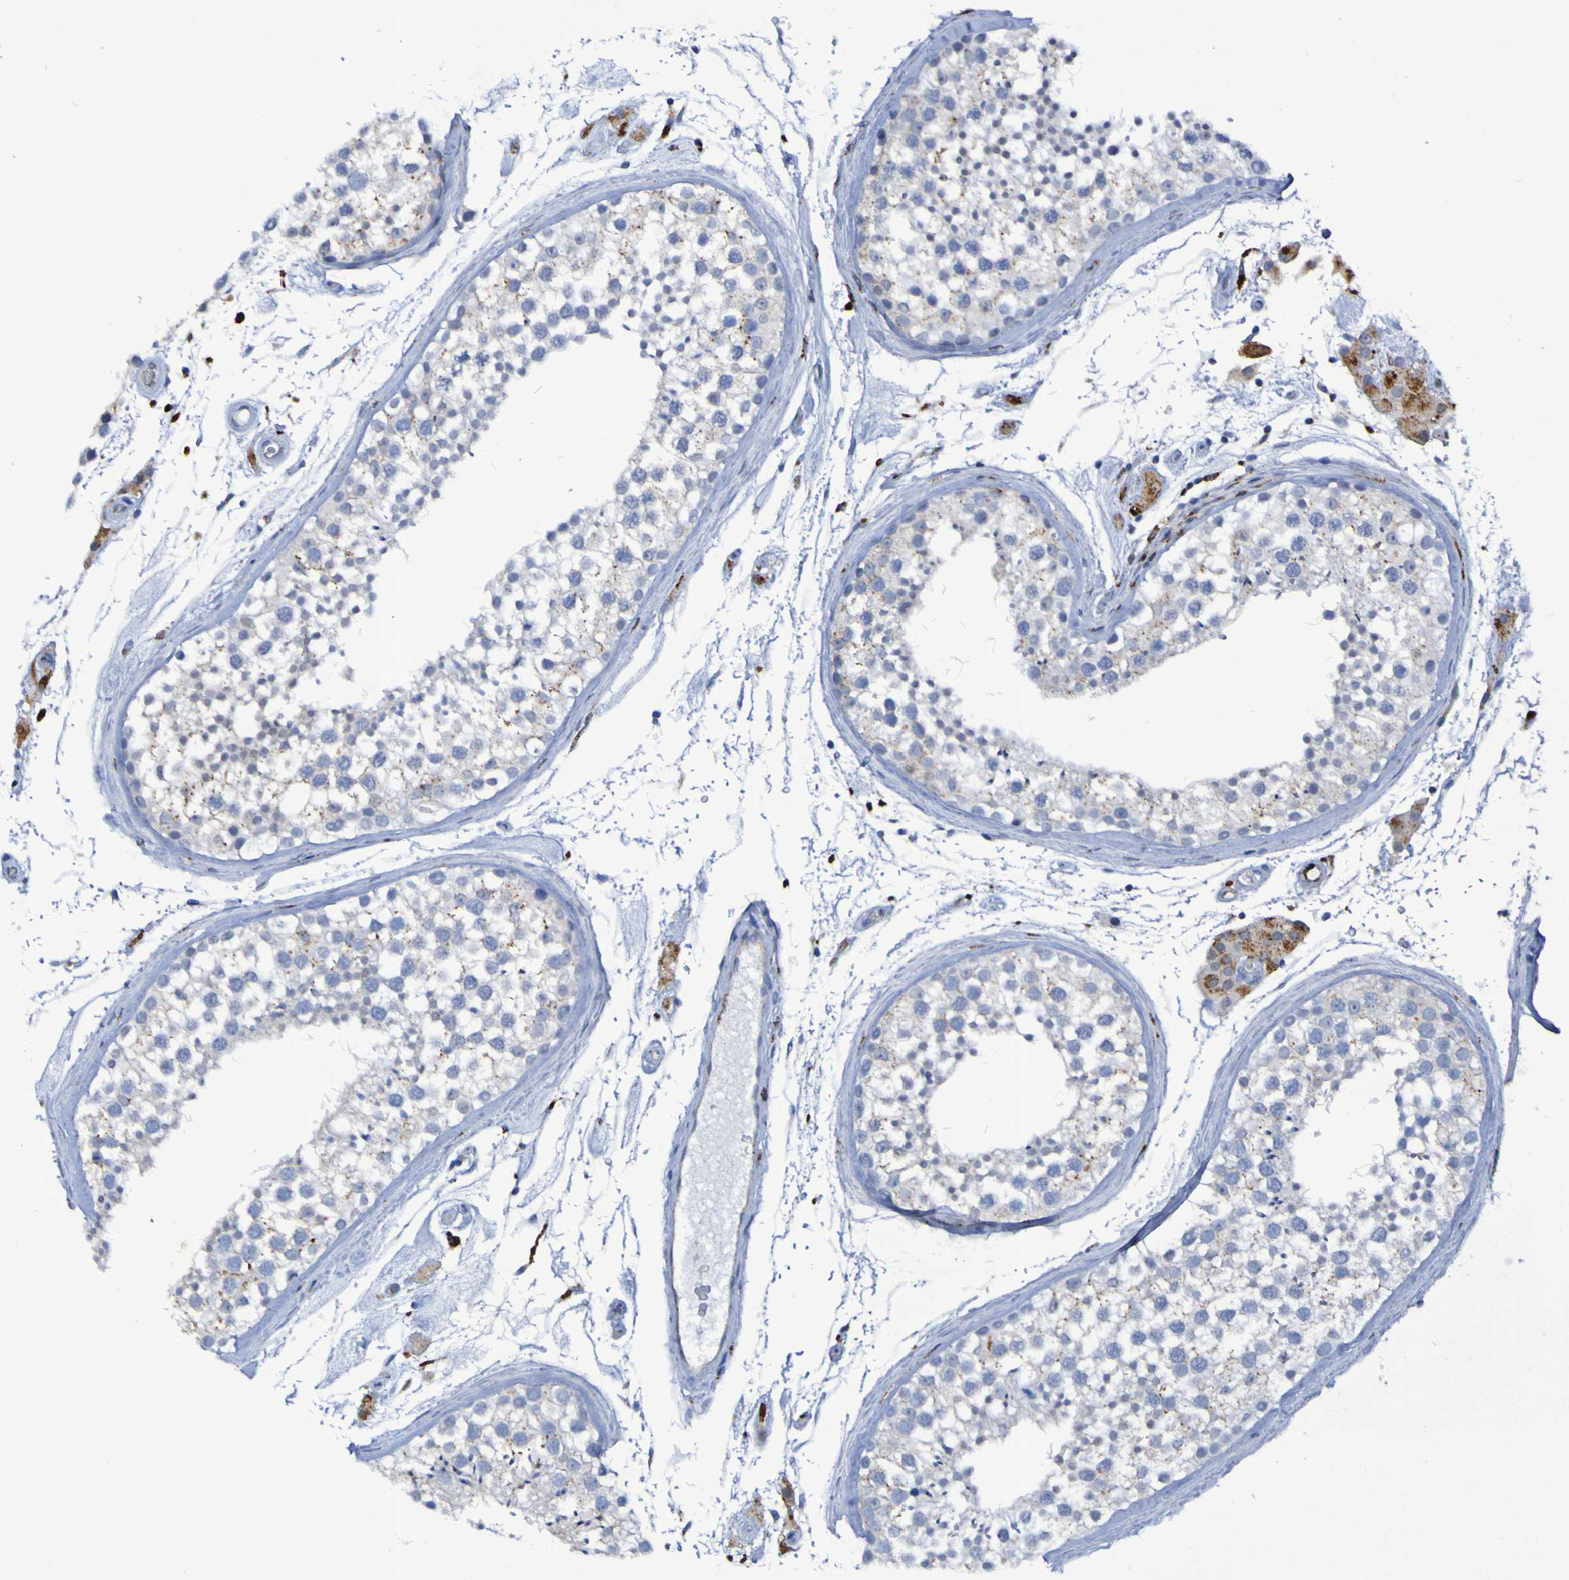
{"staining": {"intensity": "moderate", "quantity": "<25%", "location": "cytoplasmic/membranous"}, "tissue": "testis", "cell_type": "Cells in seminiferous ducts", "image_type": "normal", "snomed": [{"axis": "morphology", "description": "Normal tissue, NOS"}, {"axis": "topography", "description": "Testis"}], "caption": "Unremarkable testis was stained to show a protein in brown. There is low levels of moderate cytoplasmic/membranous positivity in about <25% of cells in seminiferous ducts.", "gene": "TPH1", "patient": {"sex": "male", "age": 46}}